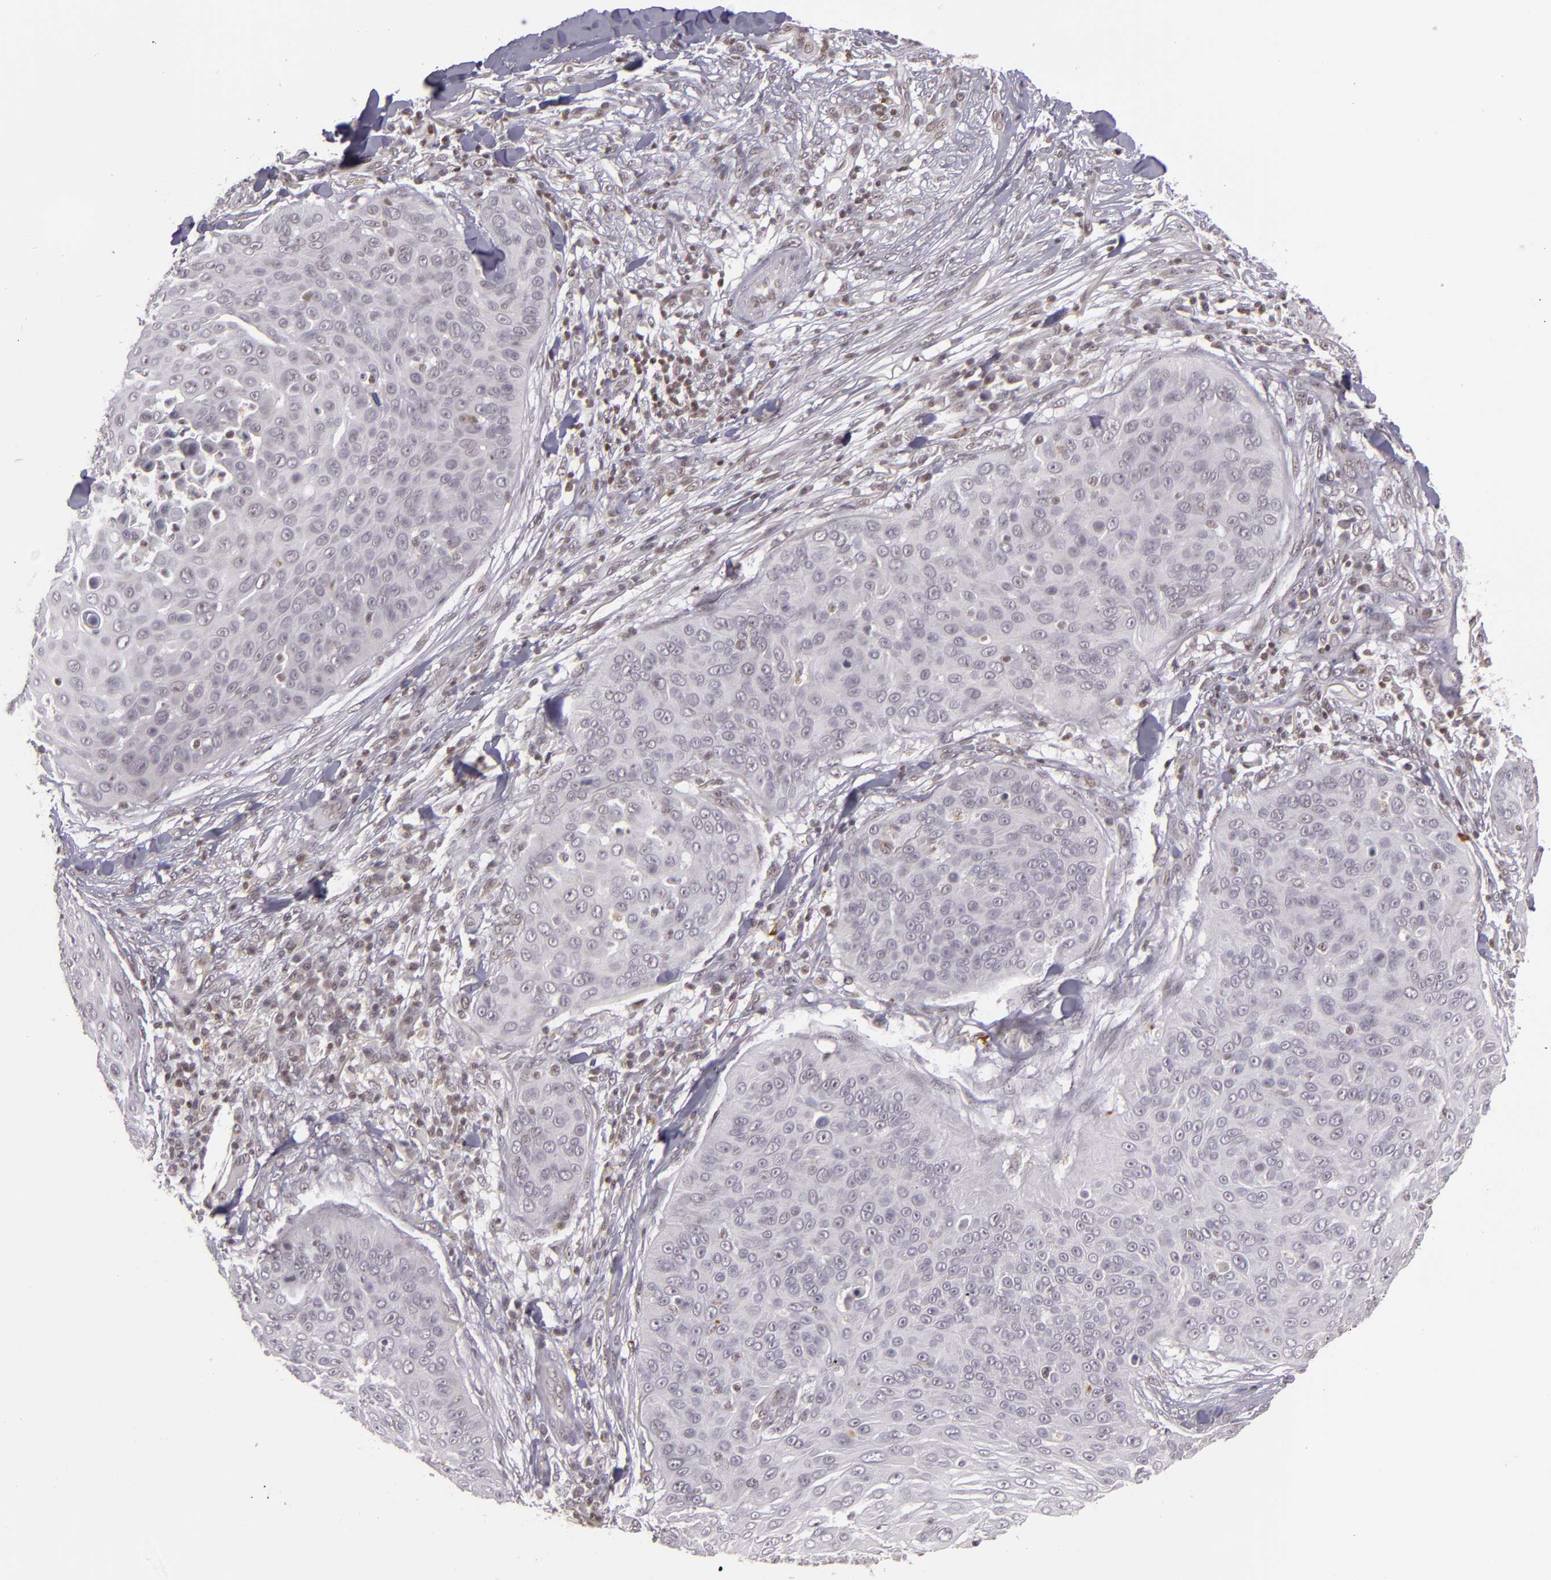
{"staining": {"intensity": "negative", "quantity": "none", "location": "none"}, "tissue": "skin cancer", "cell_type": "Tumor cells", "image_type": "cancer", "snomed": [{"axis": "morphology", "description": "Squamous cell carcinoma, NOS"}, {"axis": "topography", "description": "Skin"}], "caption": "The immunohistochemistry (IHC) image has no significant expression in tumor cells of skin squamous cell carcinoma tissue.", "gene": "ZFX", "patient": {"sex": "male", "age": 82}}